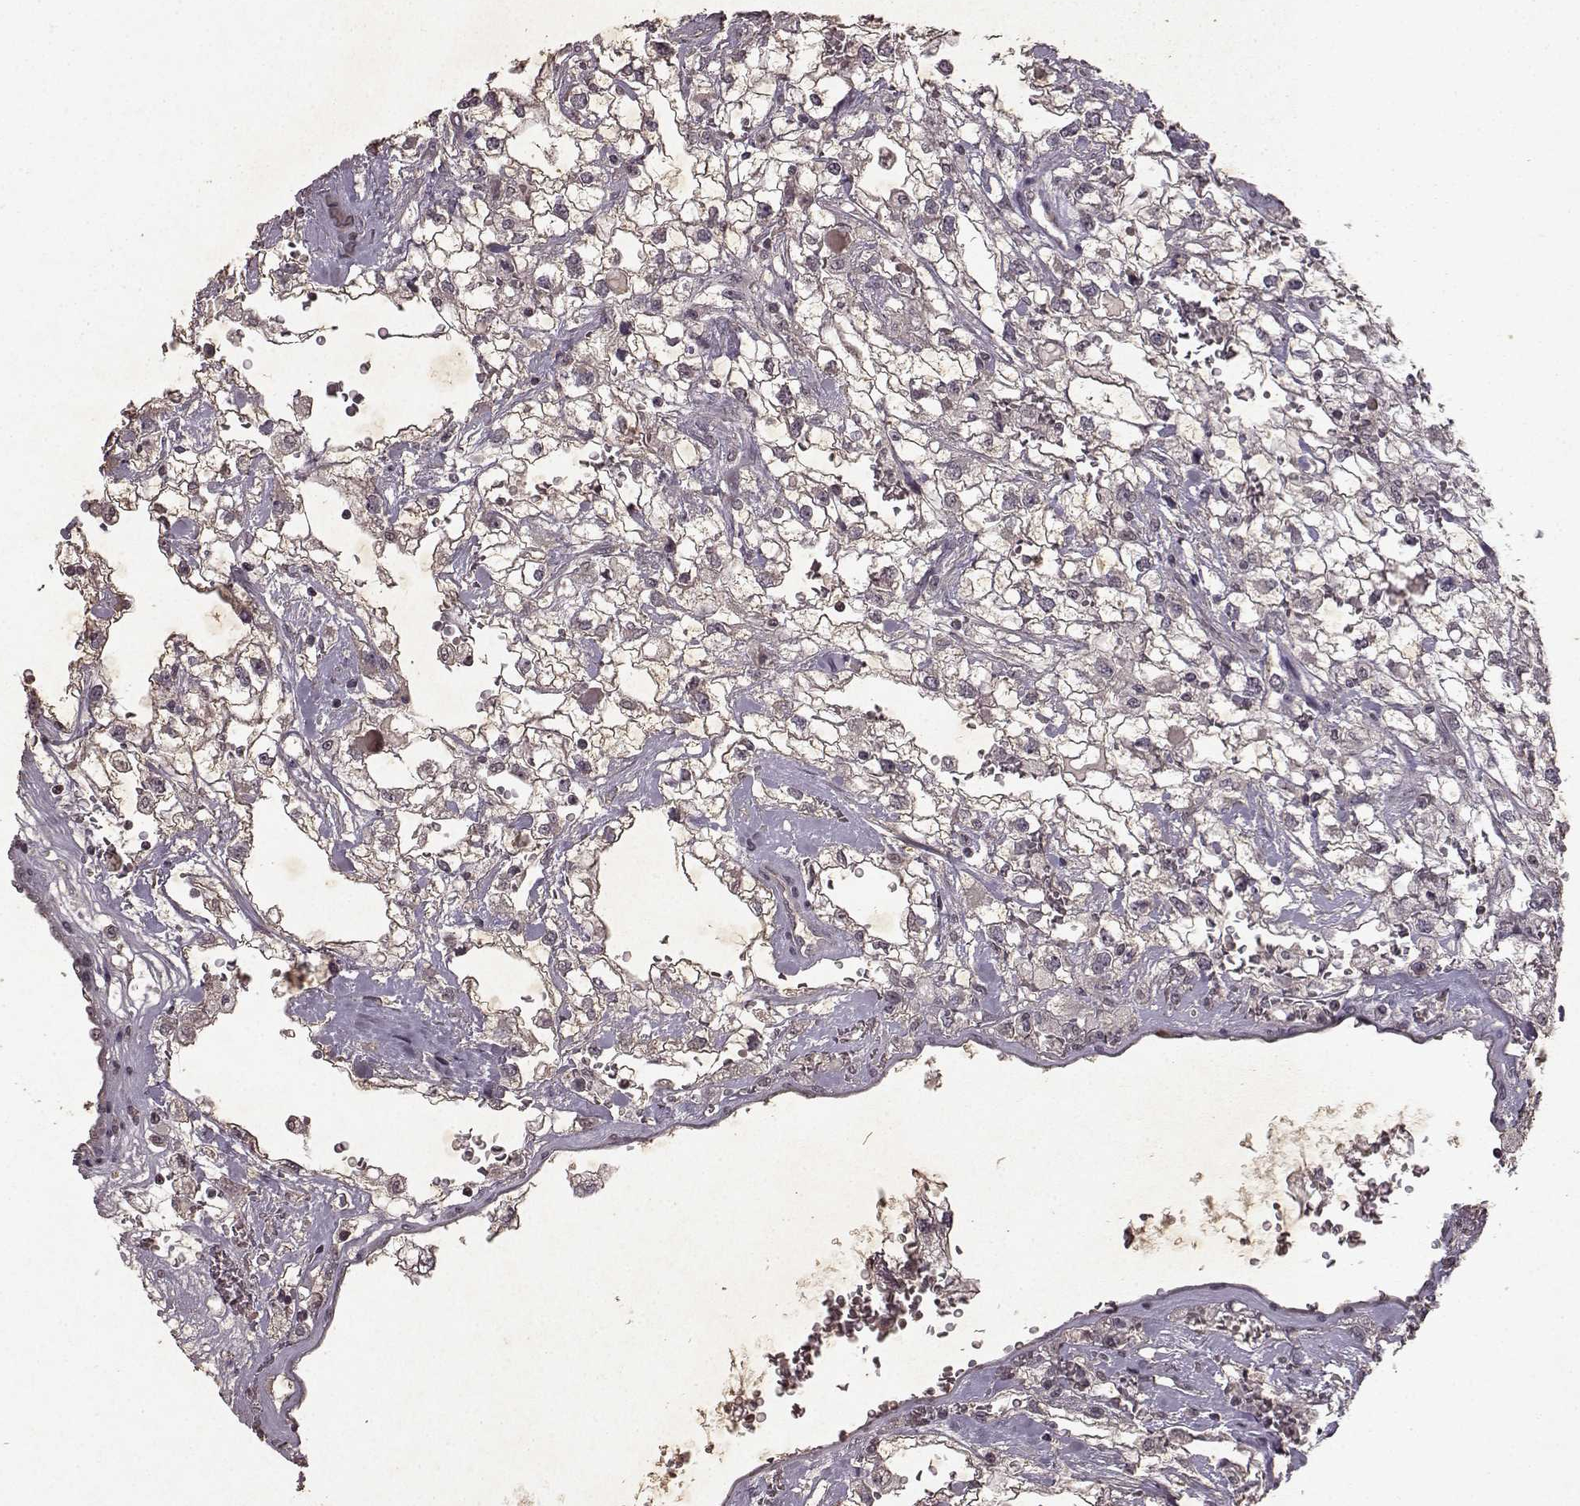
{"staining": {"intensity": "negative", "quantity": "none", "location": "none"}, "tissue": "renal cancer", "cell_type": "Tumor cells", "image_type": "cancer", "snomed": [{"axis": "morphology", "description": "Adenocarcinoma, NOS"}, {"axis": "topography", "description": "Kidney"}], "caption": "A histopathology image of human adenocarcinoma (renal) is negative for staining in tumor cells. The staining is performed using DAB (3,3'-diaminobenzidine) brown chromogen with nuclei counter-stained in using hematoxylin.", "gene": "LHB", "patient": {"sex": "male", "age": 59}}